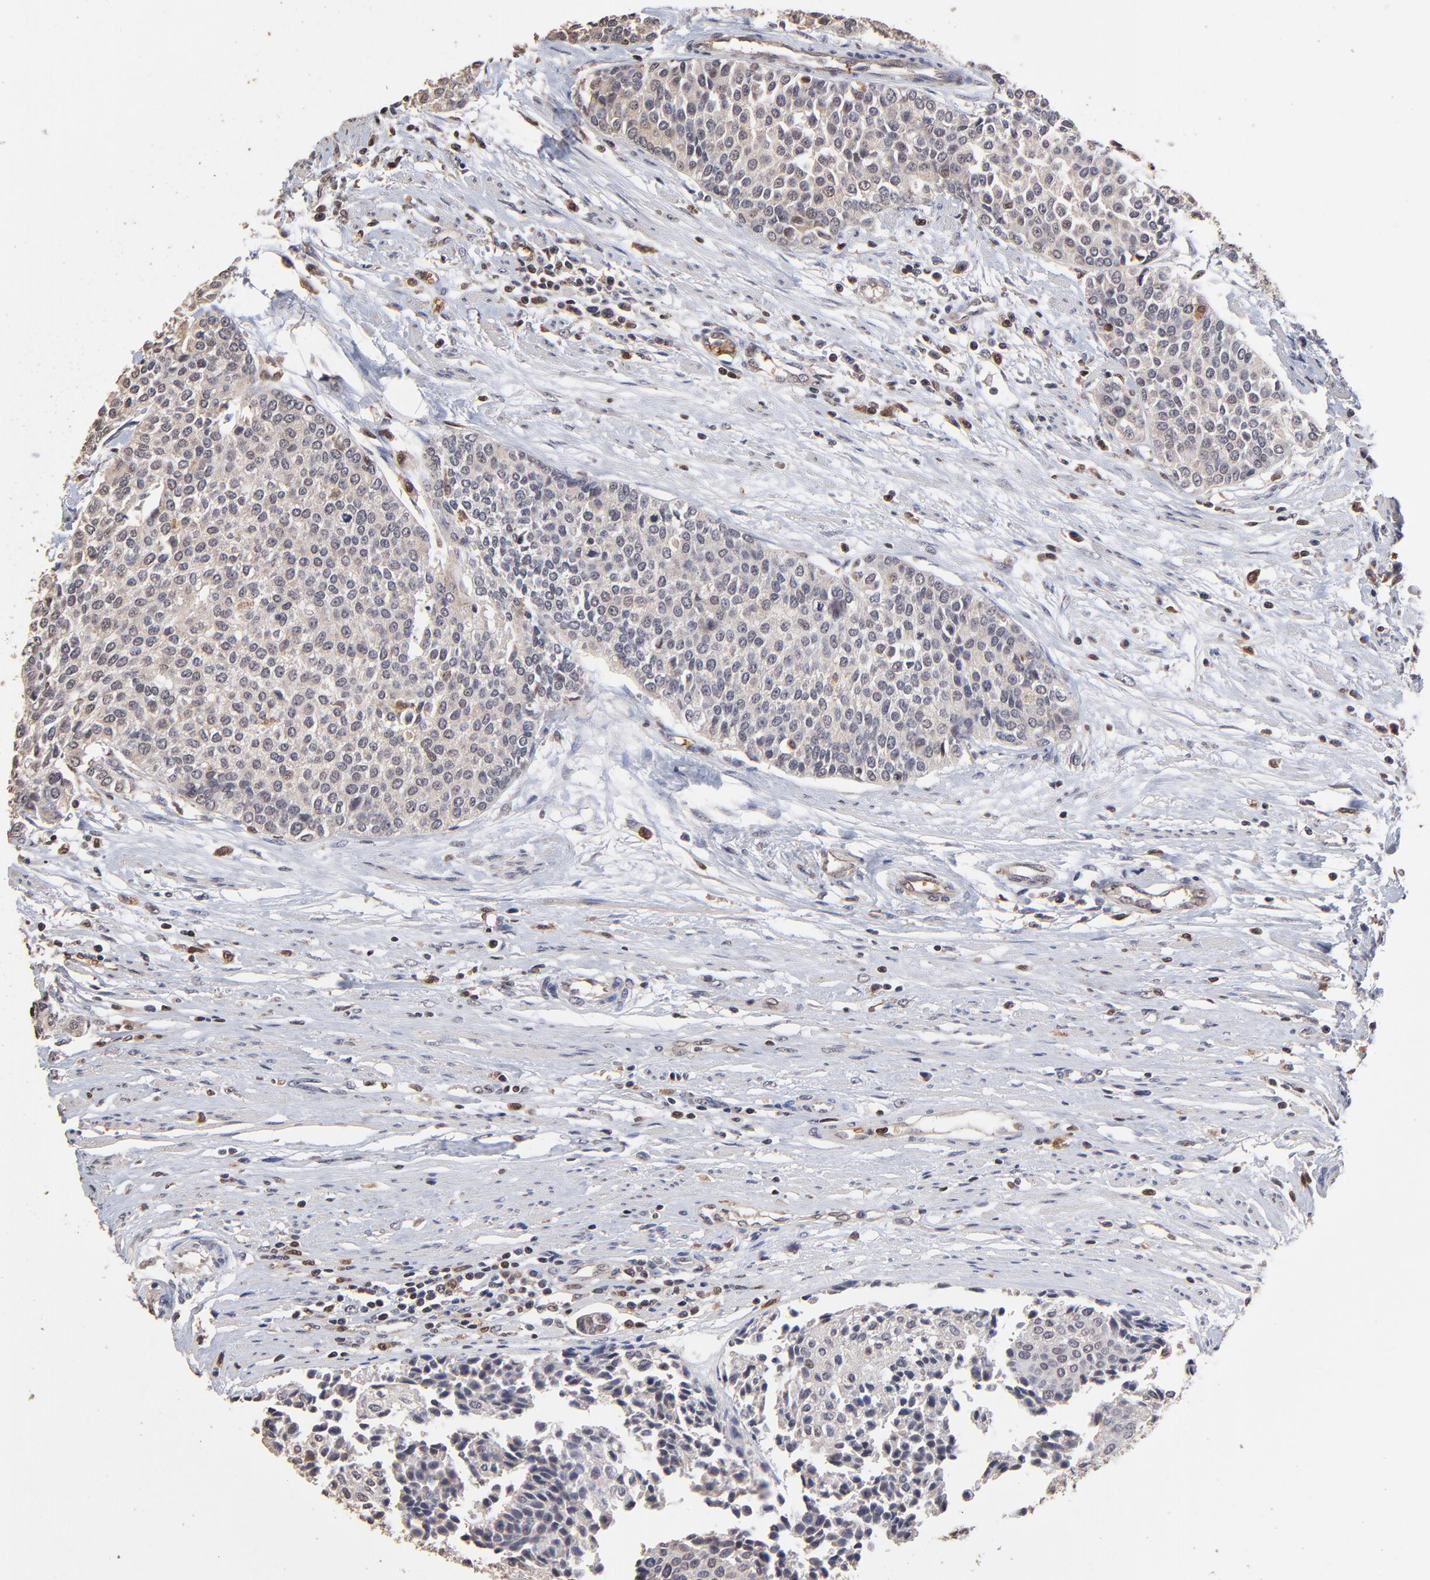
{"staining": {"intensity": "weak", "quantity": "<25%", "location": "cytoplasmic/membranous,nuclear"}, "tissue": "urothelial cancer", "cell_type": "Tumor cells", "image_type": "cancer", "snomed": [{"axis": "morphology", "description": "Urothelial carcinoma, Low grade"}, {"axis": "topography", "description": "Urinary bladder"}], "caption": "Immunohistochemistry micrograph of low-grade urothelial carcinoma stained for a protein (brown), which reveals no positivity in tumor cells.", "gene": "CASP1", "patient": {"sex": "female", "age": 73}}